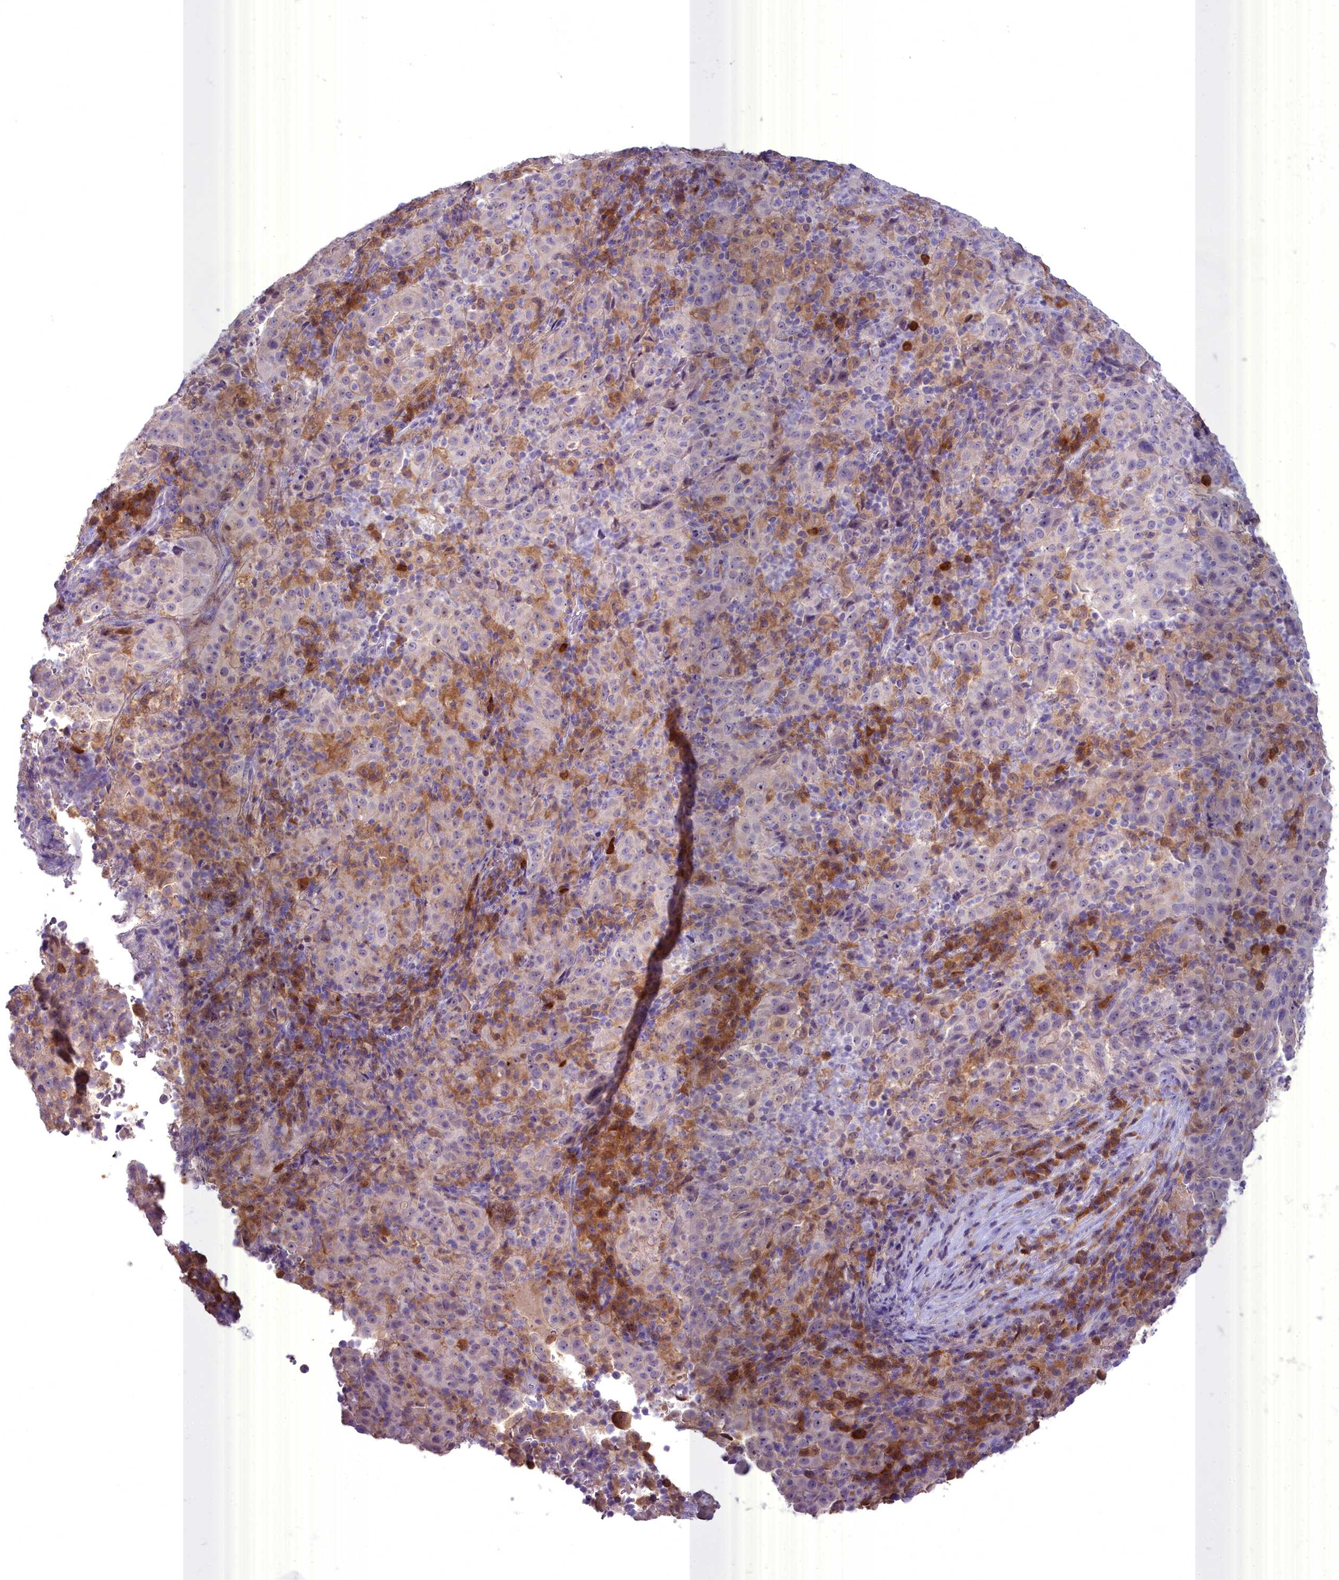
{"staining": {"intensity": "weak", "quantity": "<25%", "location": "cytoplasmic/membranous"}, "tissue": "pancreatic cancer", "cell_type": "Tumor cells", "image_type": "cancer", "snomed": [{"axis": "morphology", "description": "Adenocarcinoma, NOS"}, {"axis": "topography", "description": "Pancreas"}], "caption": "DAB (3,3'-diaminobenzidine) immunohistochemical staining of pancreatic adenocarcinoma demonstrates no significant positivity in tumor cells.", "gene": "BLNK", "patient": {"sex": "male", "age": 63}}